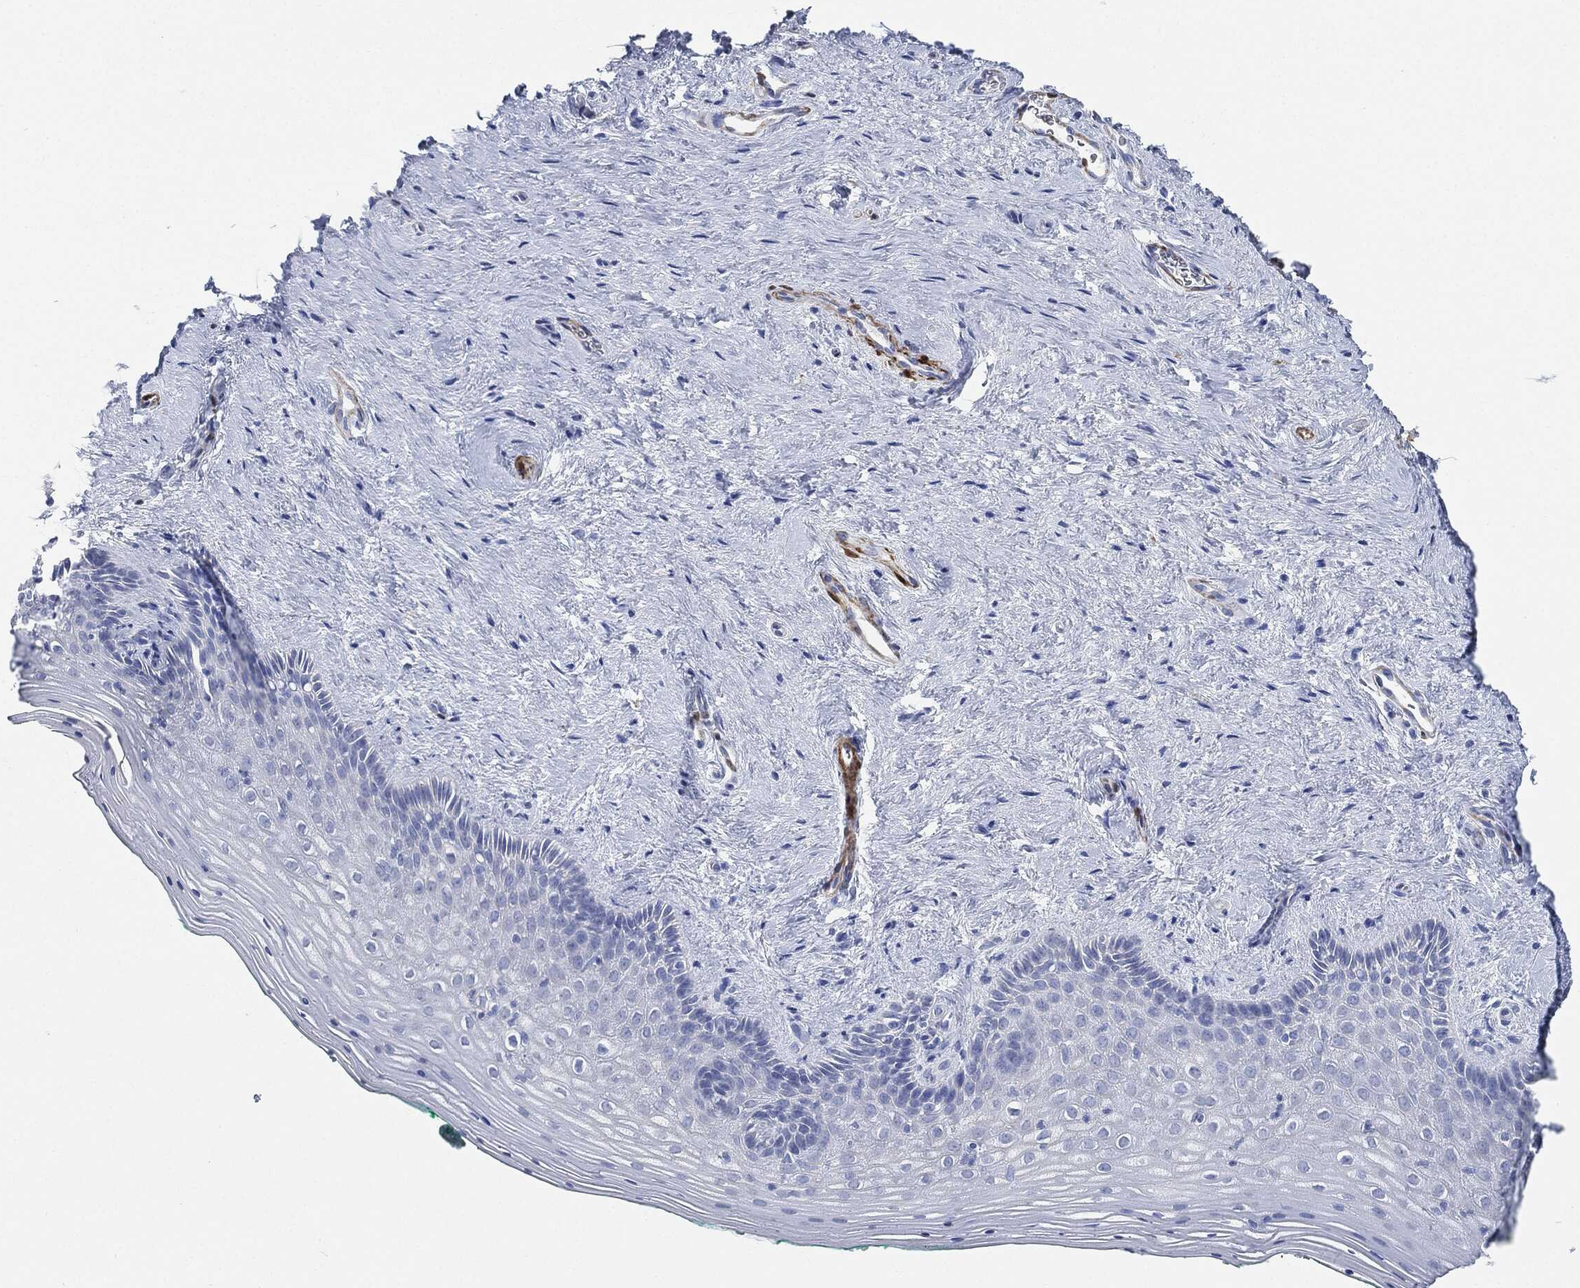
{"staining": {"intensity": "negative", "quantity": "none", "location": "none"}, "tissue": "vagina", "cell_type": "Squamous epithelial cells", "image_type": "normal", "snomed": [{"axis": "morphology", "description": "Normal tissue, NOS"}, {"axis": "topography", "description": "Vagina"}], "caption": "Vagina was stained to show a protein in brown. There is no significant staining in squamous epithelial cells.", "gene": "TAGLN", "patient": {"sex": "female", "age": 45}}